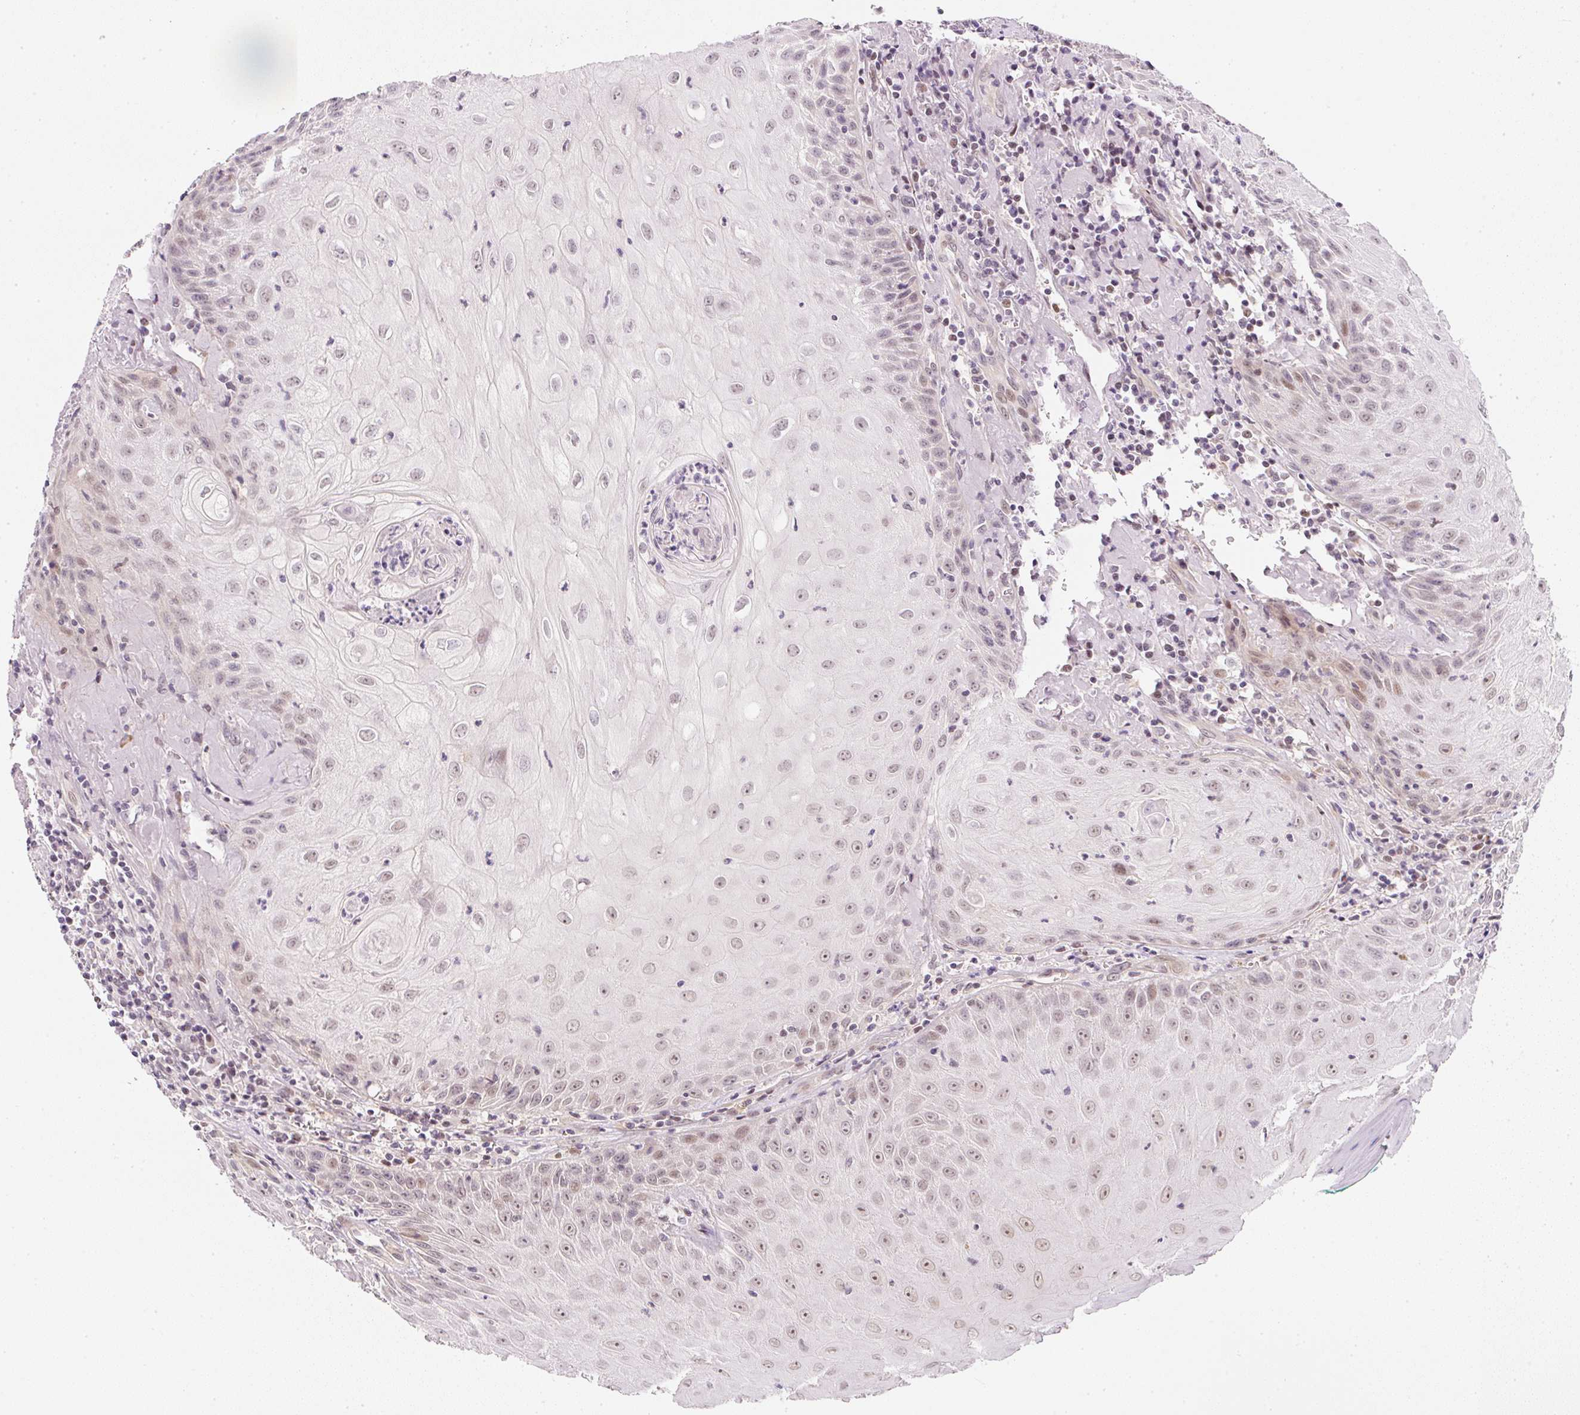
{"staining": {"intensity": "moderate", "quantity": ">75%", "location": "nuclear"}, "tissue": "head and neck cancer", "cell_type": "Tumor cells", "image_type": "cancer", "snomed": [{"axis": "morphology", "description": "Normal tissue, NOS"}, {"axis": "morphology", "description": "Squamous cell carcinoma, NOS"}, {"axis": "topography", "description": "Oral tissue"}, {"axis": "topography", "description": "Head-Neck"}], "caption": "An image of head and neck squamous cell carcinoma stained for a protein shows moderate nuclear brown staining in tumor cells.", "gene": "DPPA4", "patient": {"sex": "female", "age": 70}}